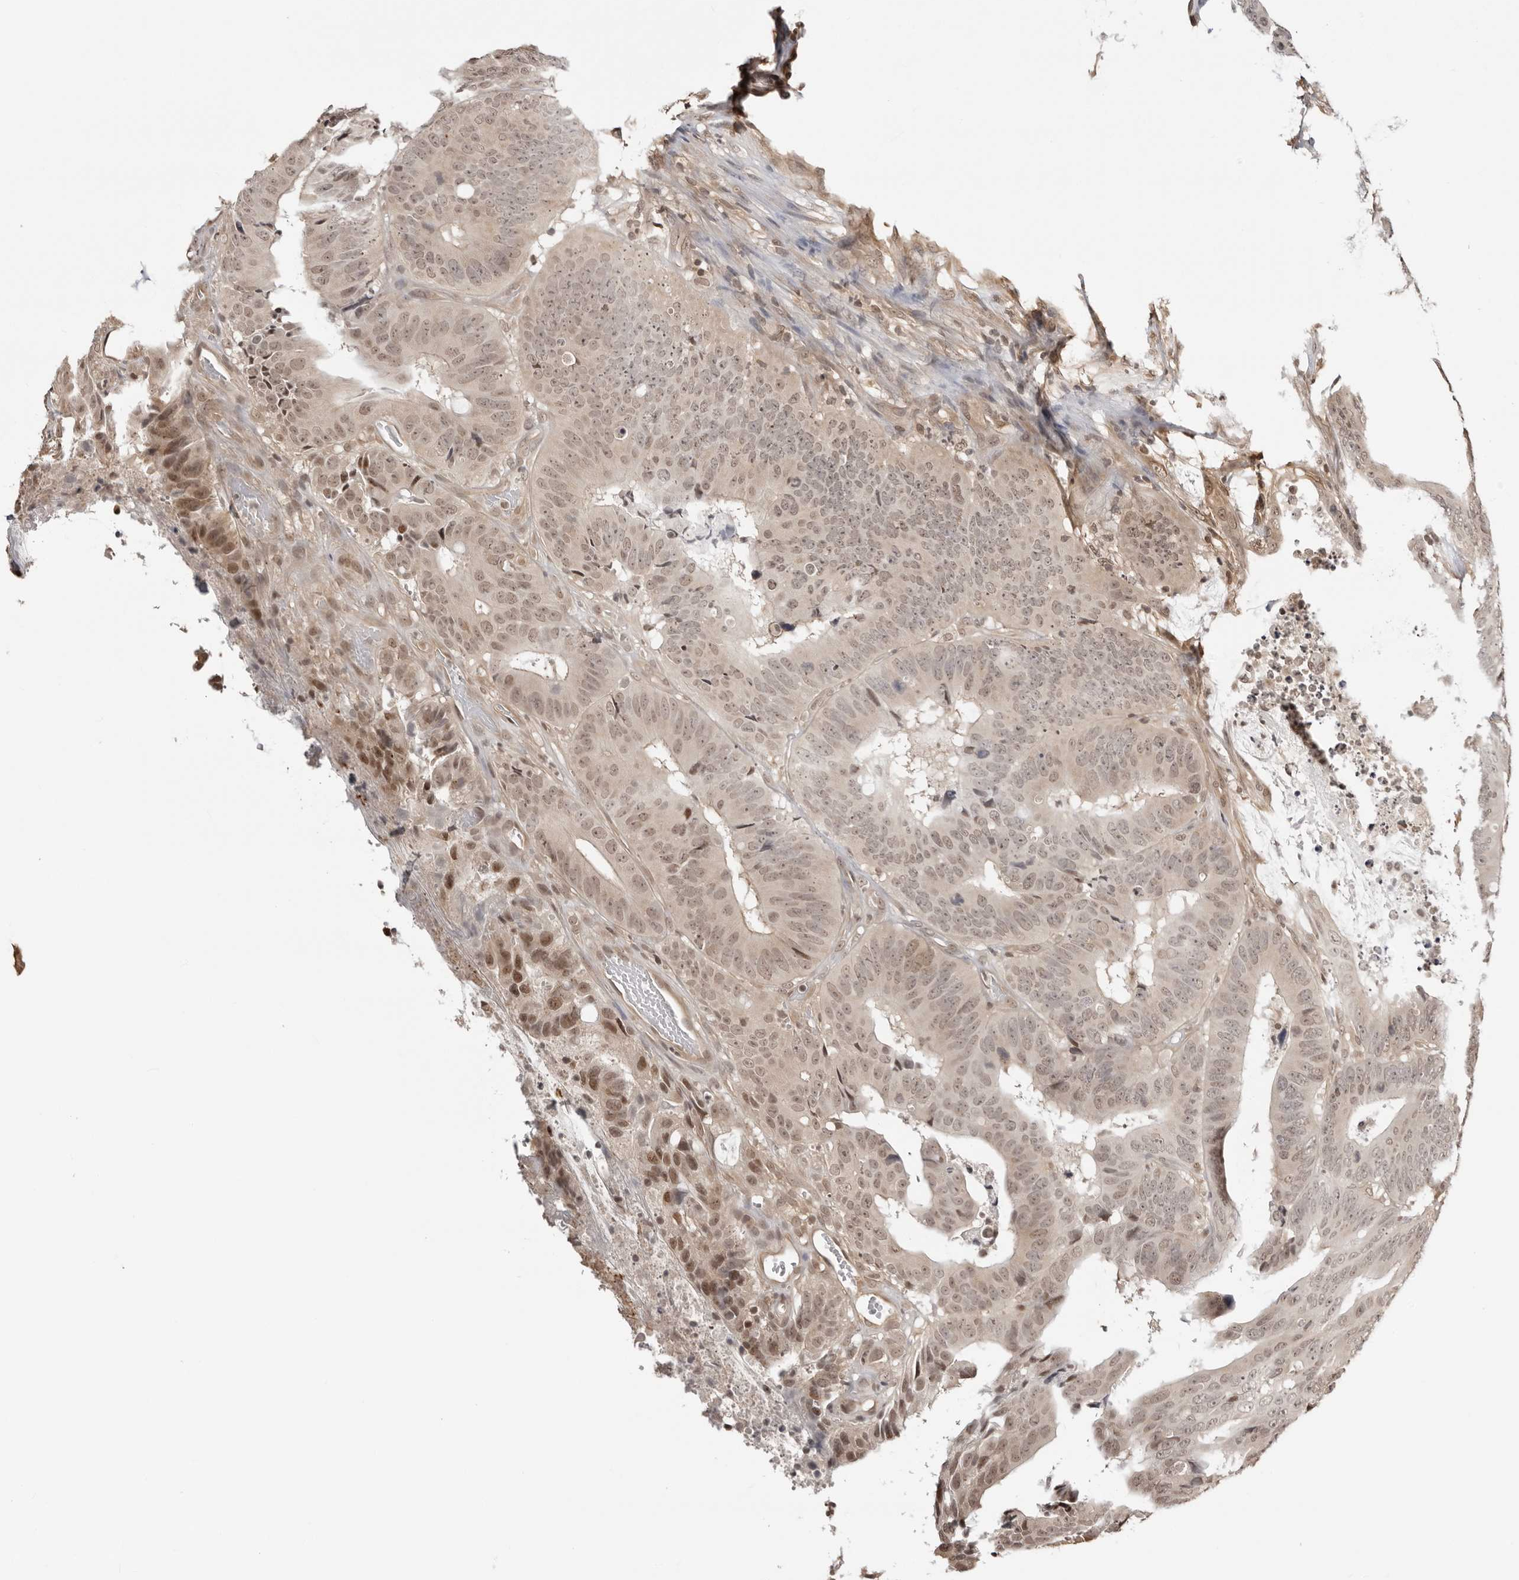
{"staining": {"intensity": "weak", "quantity": ">75%", "location": "nuclear"}, "tissue": "colorectal cancer", "cell_type": "Tumor cells", "image_type": "cancer", "snomed": [{"axis": "morphology", "description": "Adenocarcinoma, NOS"}, {"axis": "topography", "description": "Colon"}], "caption": "IHC (DAB) staining of human colorectal cancer (adenocarcinoma) exhibits weak nuclear protein expression in about >75% of tumor cells.", "gene": "SDE2", "patient": {"sex": "male", "age": 83}}